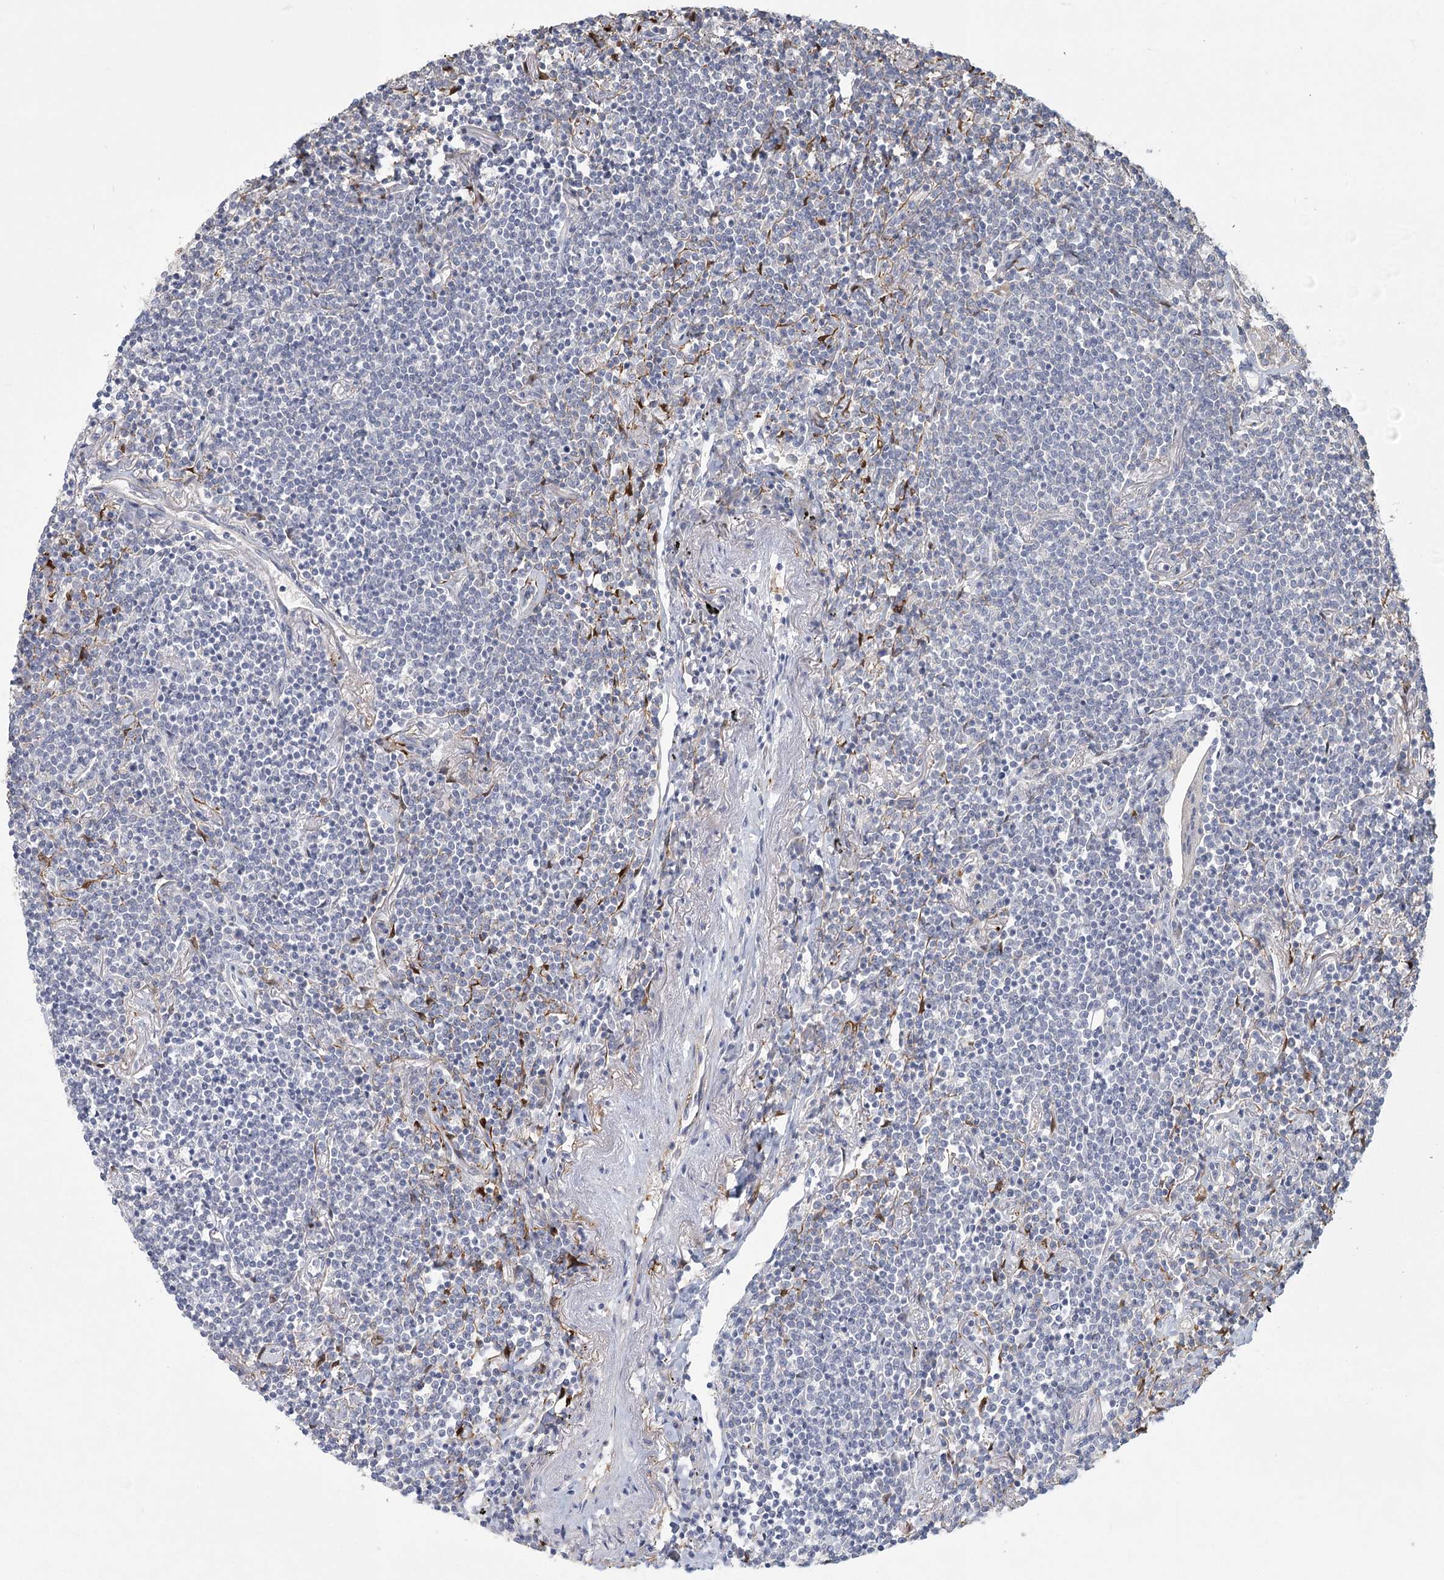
{"staining": {"intensity": "negative", "quantity": "none", "location": "none"}, "tissue": "lymphoma", "cell_type": "Tumor cells", "image_type": "cancer", "snomed": [{"axis": "morphology", "description": "Malignant lymphoma, non-Hodgkin's type, Low grade"}, {"axis": "topography", "description": "Lung"}], "caption": "IHC image of neoplastic tissue: human lymphoma stained with DAB shows no significant protein positivity in tumor cells.", "gene": "CNTLN", "patient": {"sex": "female", "age": 71}}